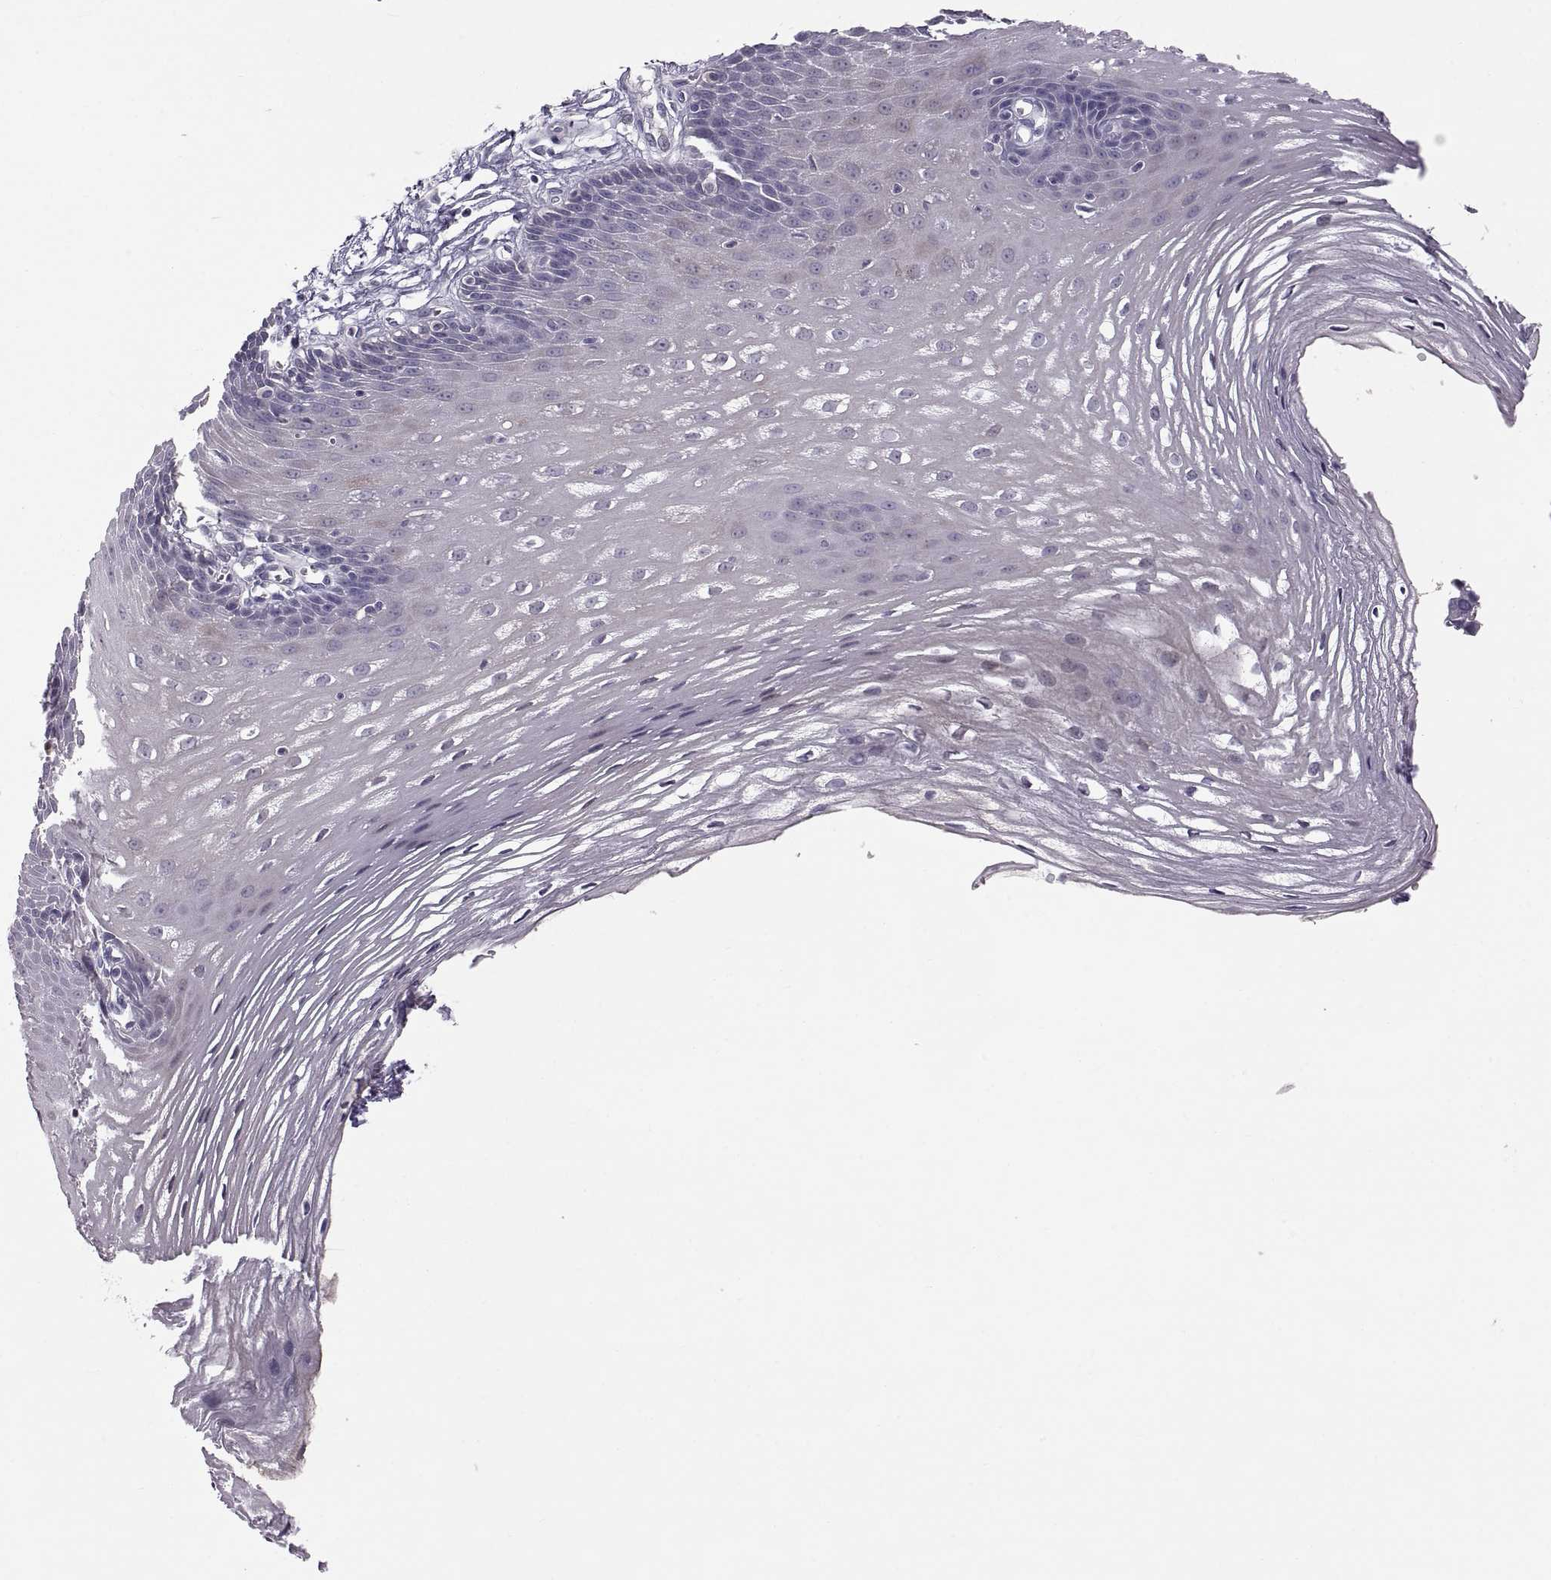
{"staining": {"intensity": "negative", "quantity": "none", "location": "none"}, "tissue": "esophagus", "cell_type": "Squamous epithelial cells", "image_type": "normal", "snomed": [{"axis": "morphology", "description": "Normal tissue, NOS"}, {"axis": "topography", "description": "Esophagus"}], "caption": "Squamous epithelial cells show no significant staining in benign esophagus.", "gene": "WFDC8", "patient": {"sex": "male", "age": 72}}